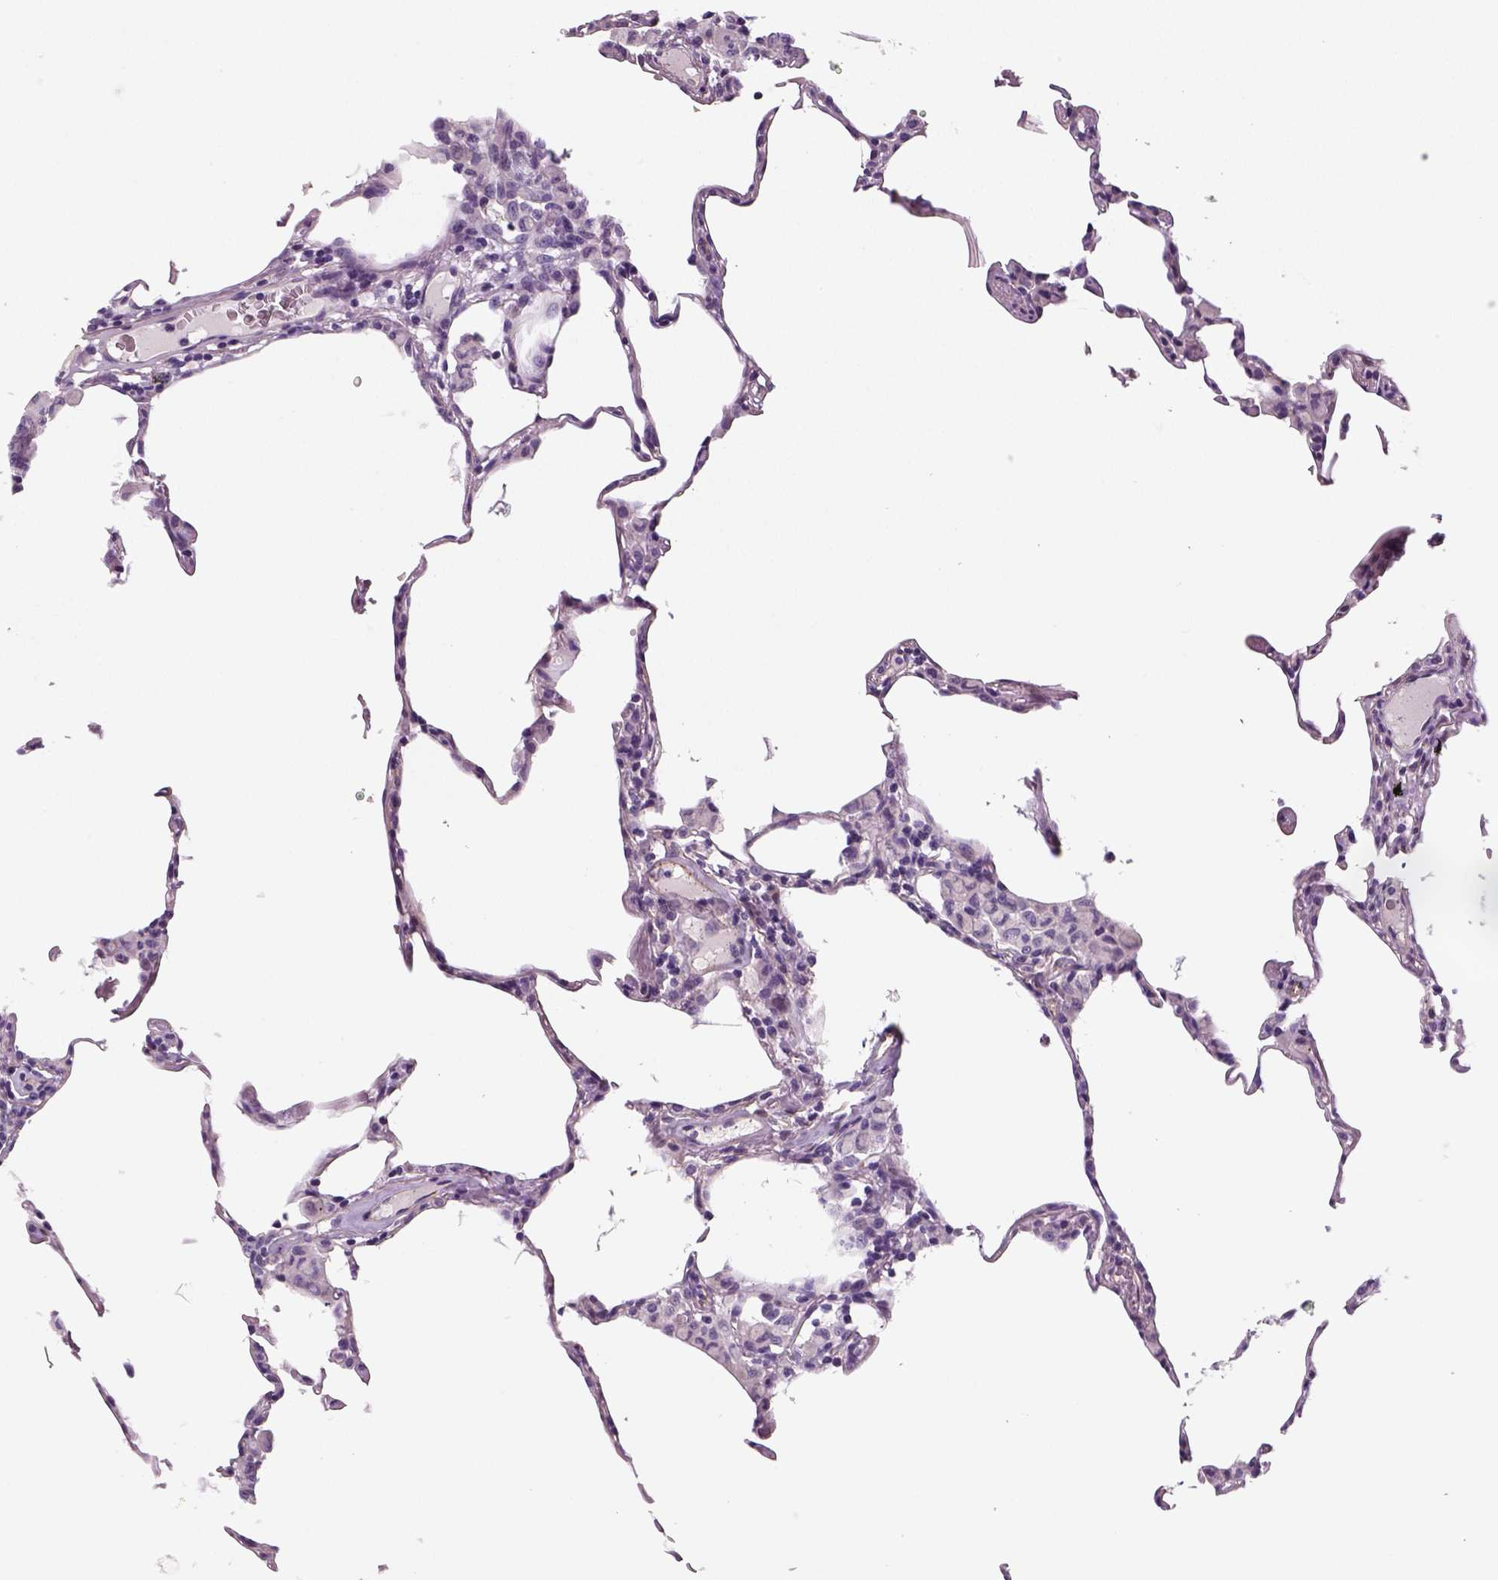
{"staining": {"intensity": "negative", "quantity": "none", "location": "none"}, "tissue": "lung", "cell_type": "Alveolar cells", "image_type": "normal", "snomed": [{"axis": "morphology", "description": "Normal tissue, NOS"}, {"axis": "topography", "description": "Lung"}], "caption": "This image is of unremarkable lung stained with IHC to label a protein in brown with the nuclei are counter-stained blue. There is no positivity in alveolar cells.", "gene": "ENSG00000250349", "patient": {"sex": "female", "age": 57}}